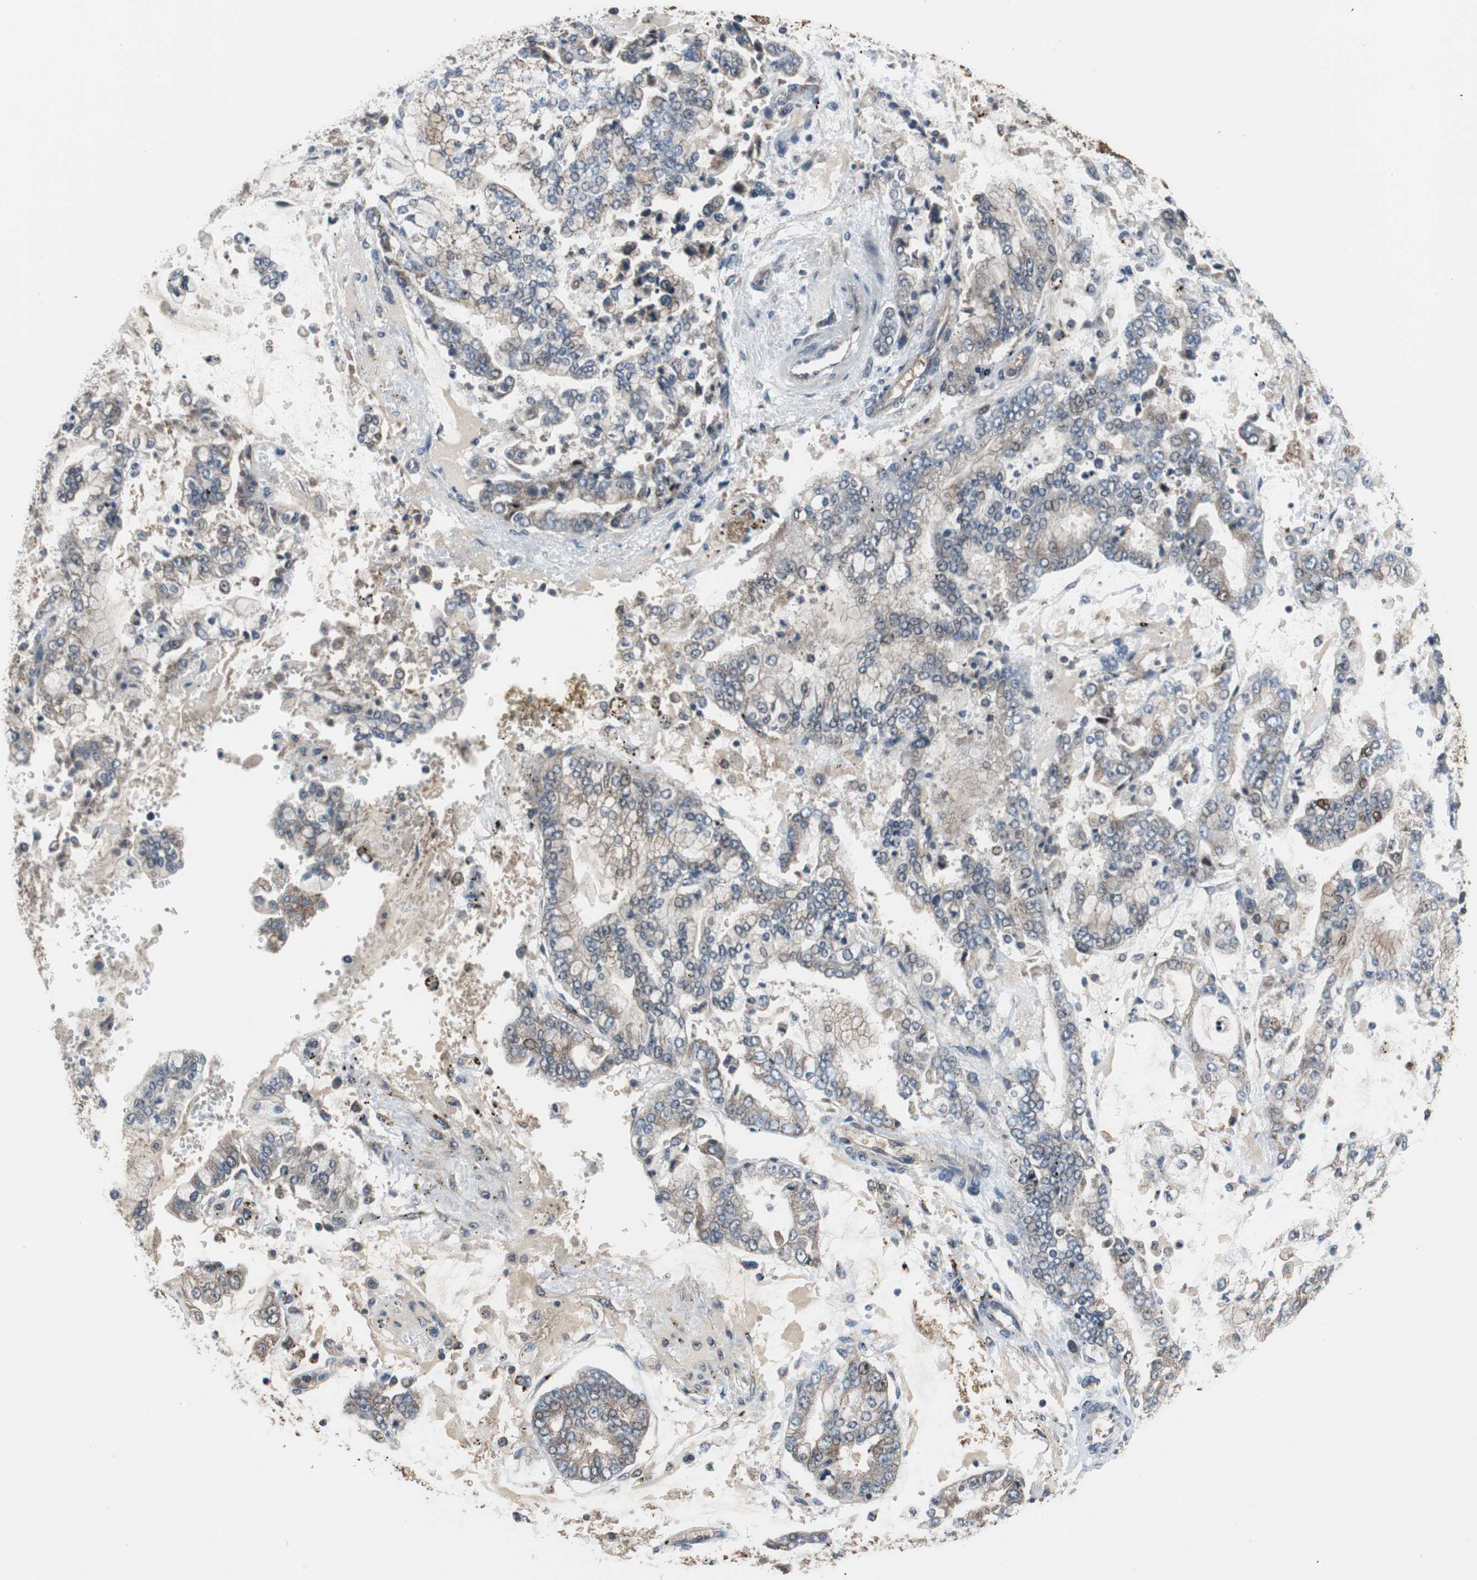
{"staining": {"intensity": "moderate", "quantity": ">75%", "location": "cytoplasmic/membranous,nuclear"}, "tissue": "stomach cancer", "cell_type": "Tumor cells", "image_type": "cancer", "snomed": [{"axis": "morphology", "description": "Adenocarcinoma, NOS"}, {"axis": "topography", "description": "Stomach"}], "caption": "A micrograph of adenocarcinoma (stomach) stained for a protein displays moderate cytoplasmic/membranous and nuclear brown staining in tumor cells.", "gene": "PI4KB", "patient": {"sex": "male", "age": 76}}